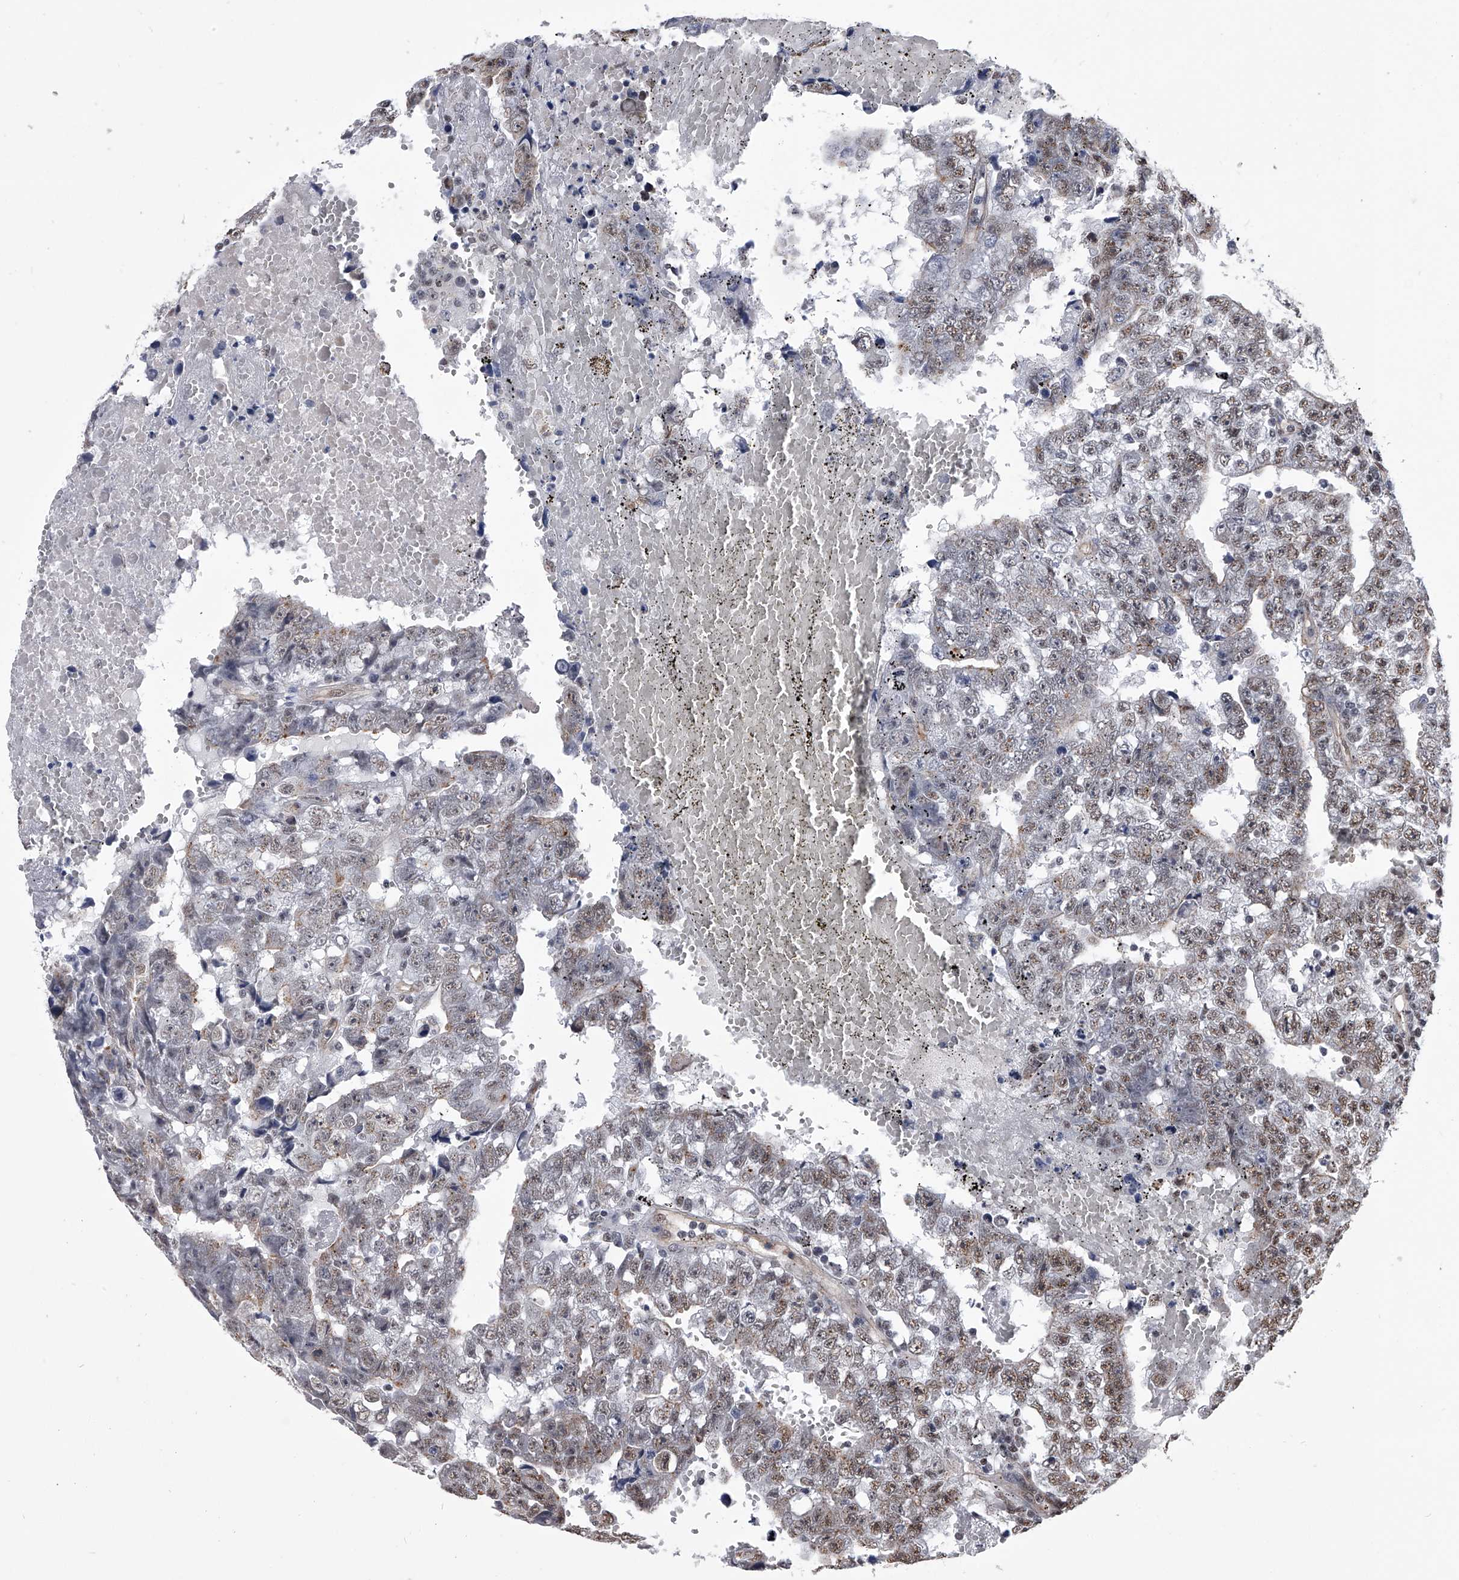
{"staining": {"intensity": "weak", "quantity": "25%-75%", "location": "nuclear"}, "tissue": "testis cancer", "cell_type": "Tumor cells", "image_type": "cancer", "snomed": [{"axis": "morphology", "description": "Carcinoma, Embryonal, NOS"}, {"axis": "topography", "description": "Testis"}], "caption": "Testis cancer (embryonal carcinoma) stained with a brown dye demonstrates weak nuclear positive staining in approximately 25%-75% of tumor cells.", "gene": "ZNF76", "patient": {"sex": "male", "age": 25}}